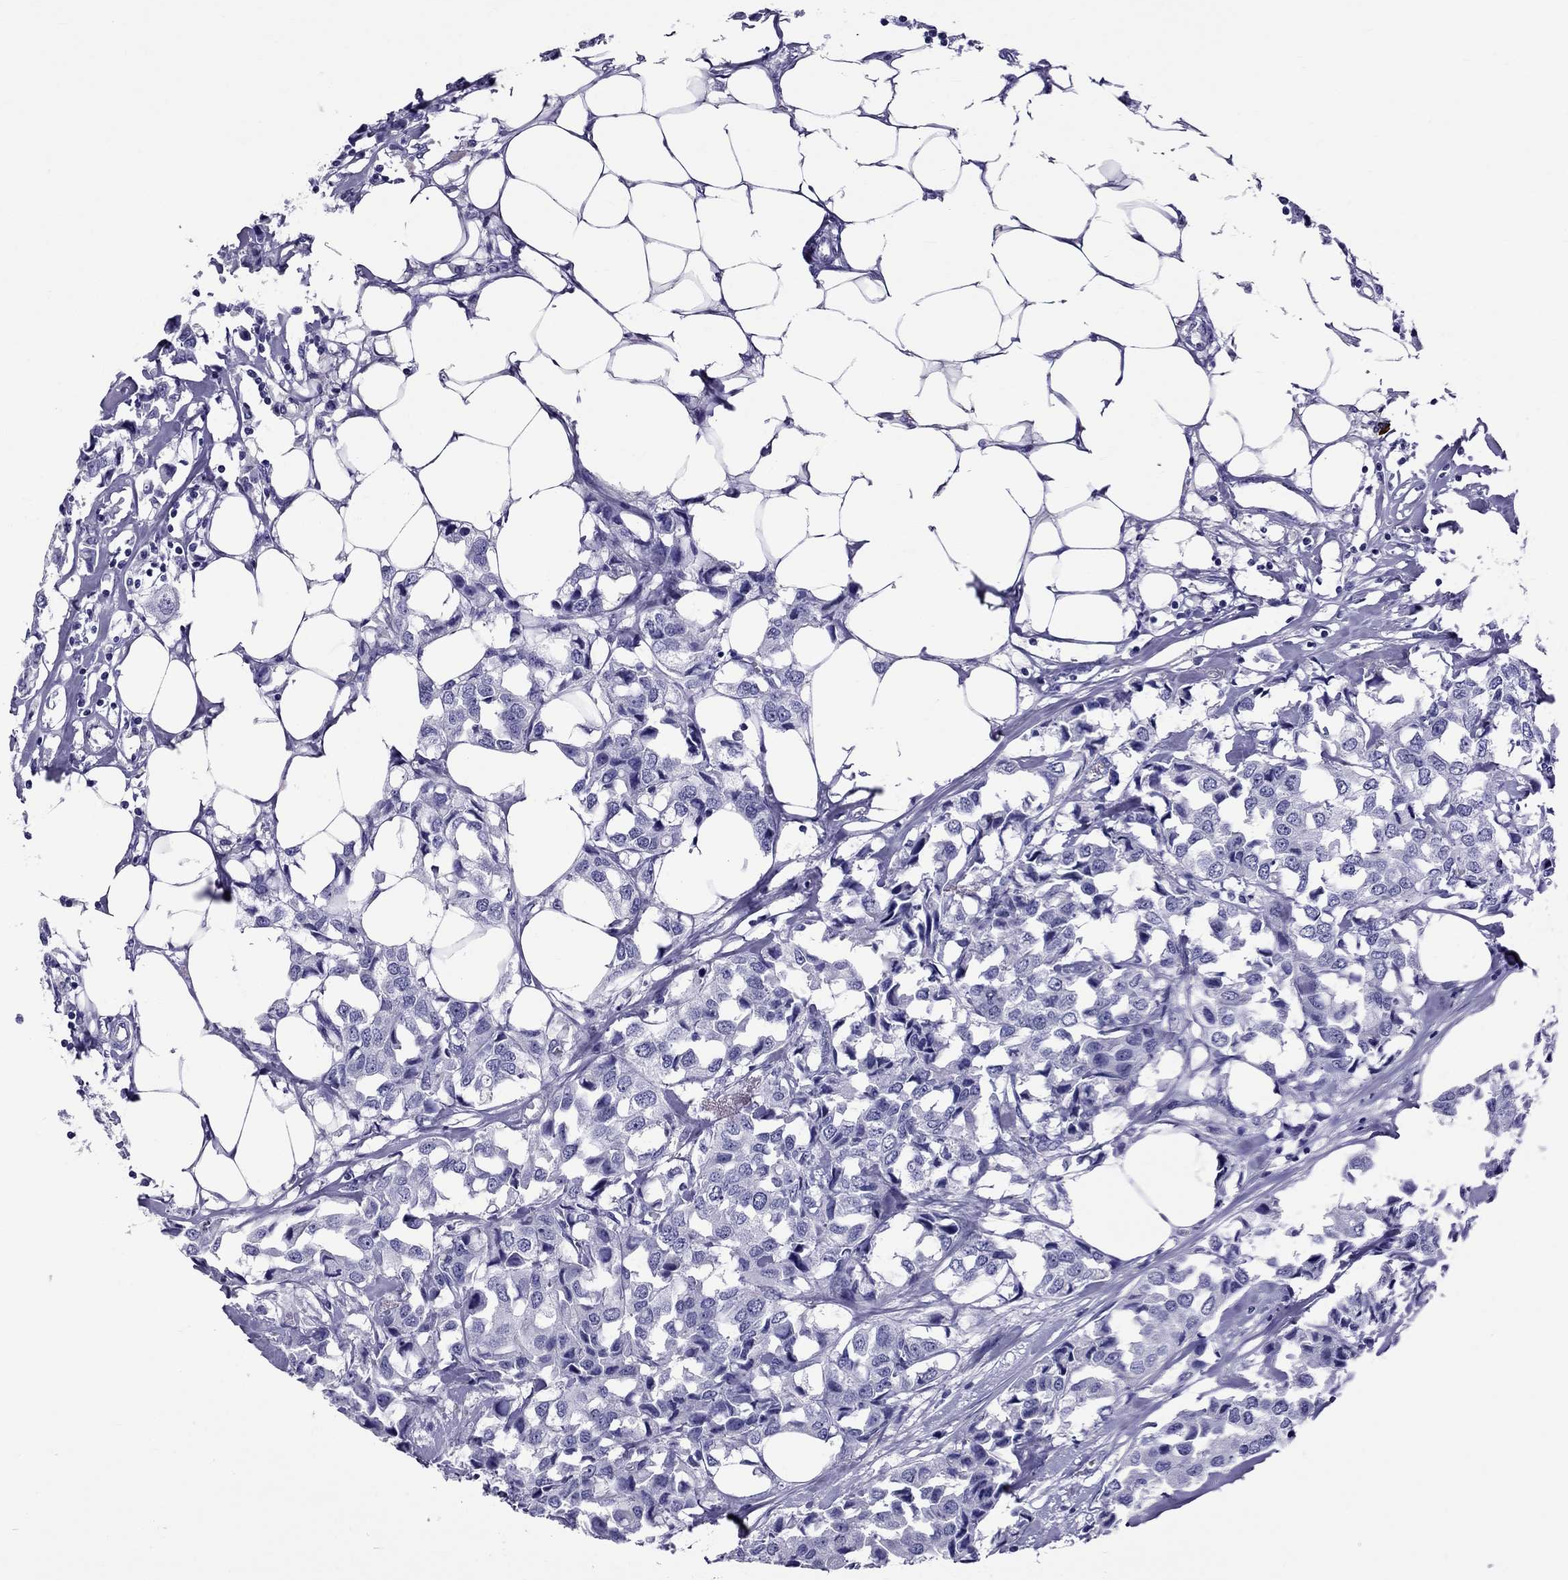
{"staining": {"intensity": "negative", "quantity": "none", "location": "none"}, "tissue": "breast cancer", "cell_type": "Tumor cells", "image_type": "cancer", "snomed": [{"axis": "morphology", "description": "Duct carcinoma"}, {"axis": "topography", "description": "Breast"}], "caption": "IHC photomicrograph of neoplastic tissue: human intraductal carcinoma (breast) stained with DAB shows no significant protein staining in tumor cells.", "gene": "SCART1", "patient": {"sex": "female", "age": 80}}